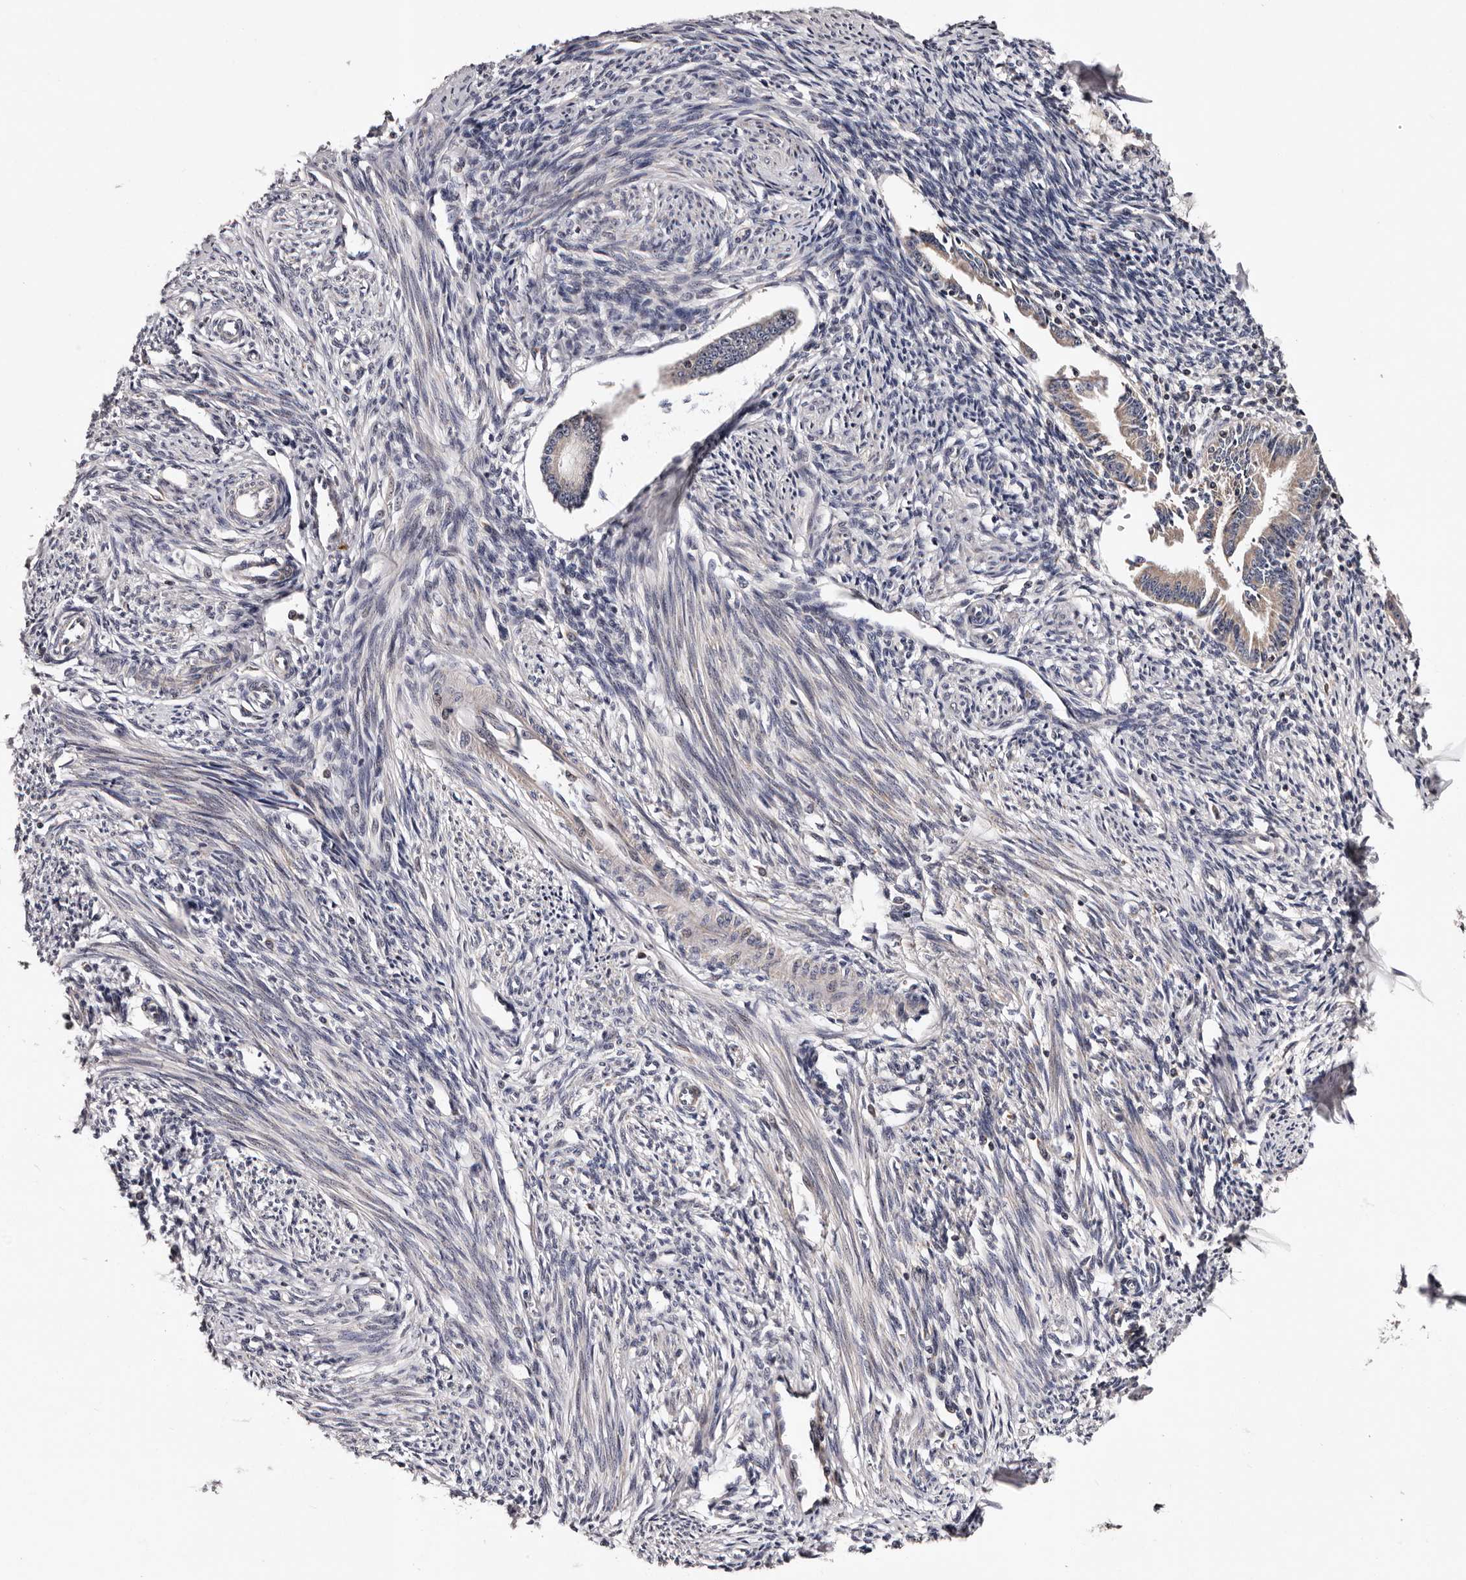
{"staining": {"intensity": "negative", "quantity": "none", "location": "none"}, "tissue": "endometrium", "cell_type": "Cells in endometrial stroma", "image_type": "normal", "snomed": [{"axis": "morphology", "description": "Normal tissue, NOS"}, {"axis": "topography", "description": "Endometrium"}], "caption": "Endometrium was stained to show a protein in brown. There is no significant positivity in cells in endometrial stroma. Nuclei are stained in blue.", "gene": "TAF4B", "patient": {"sex": "female", "age": 56}}